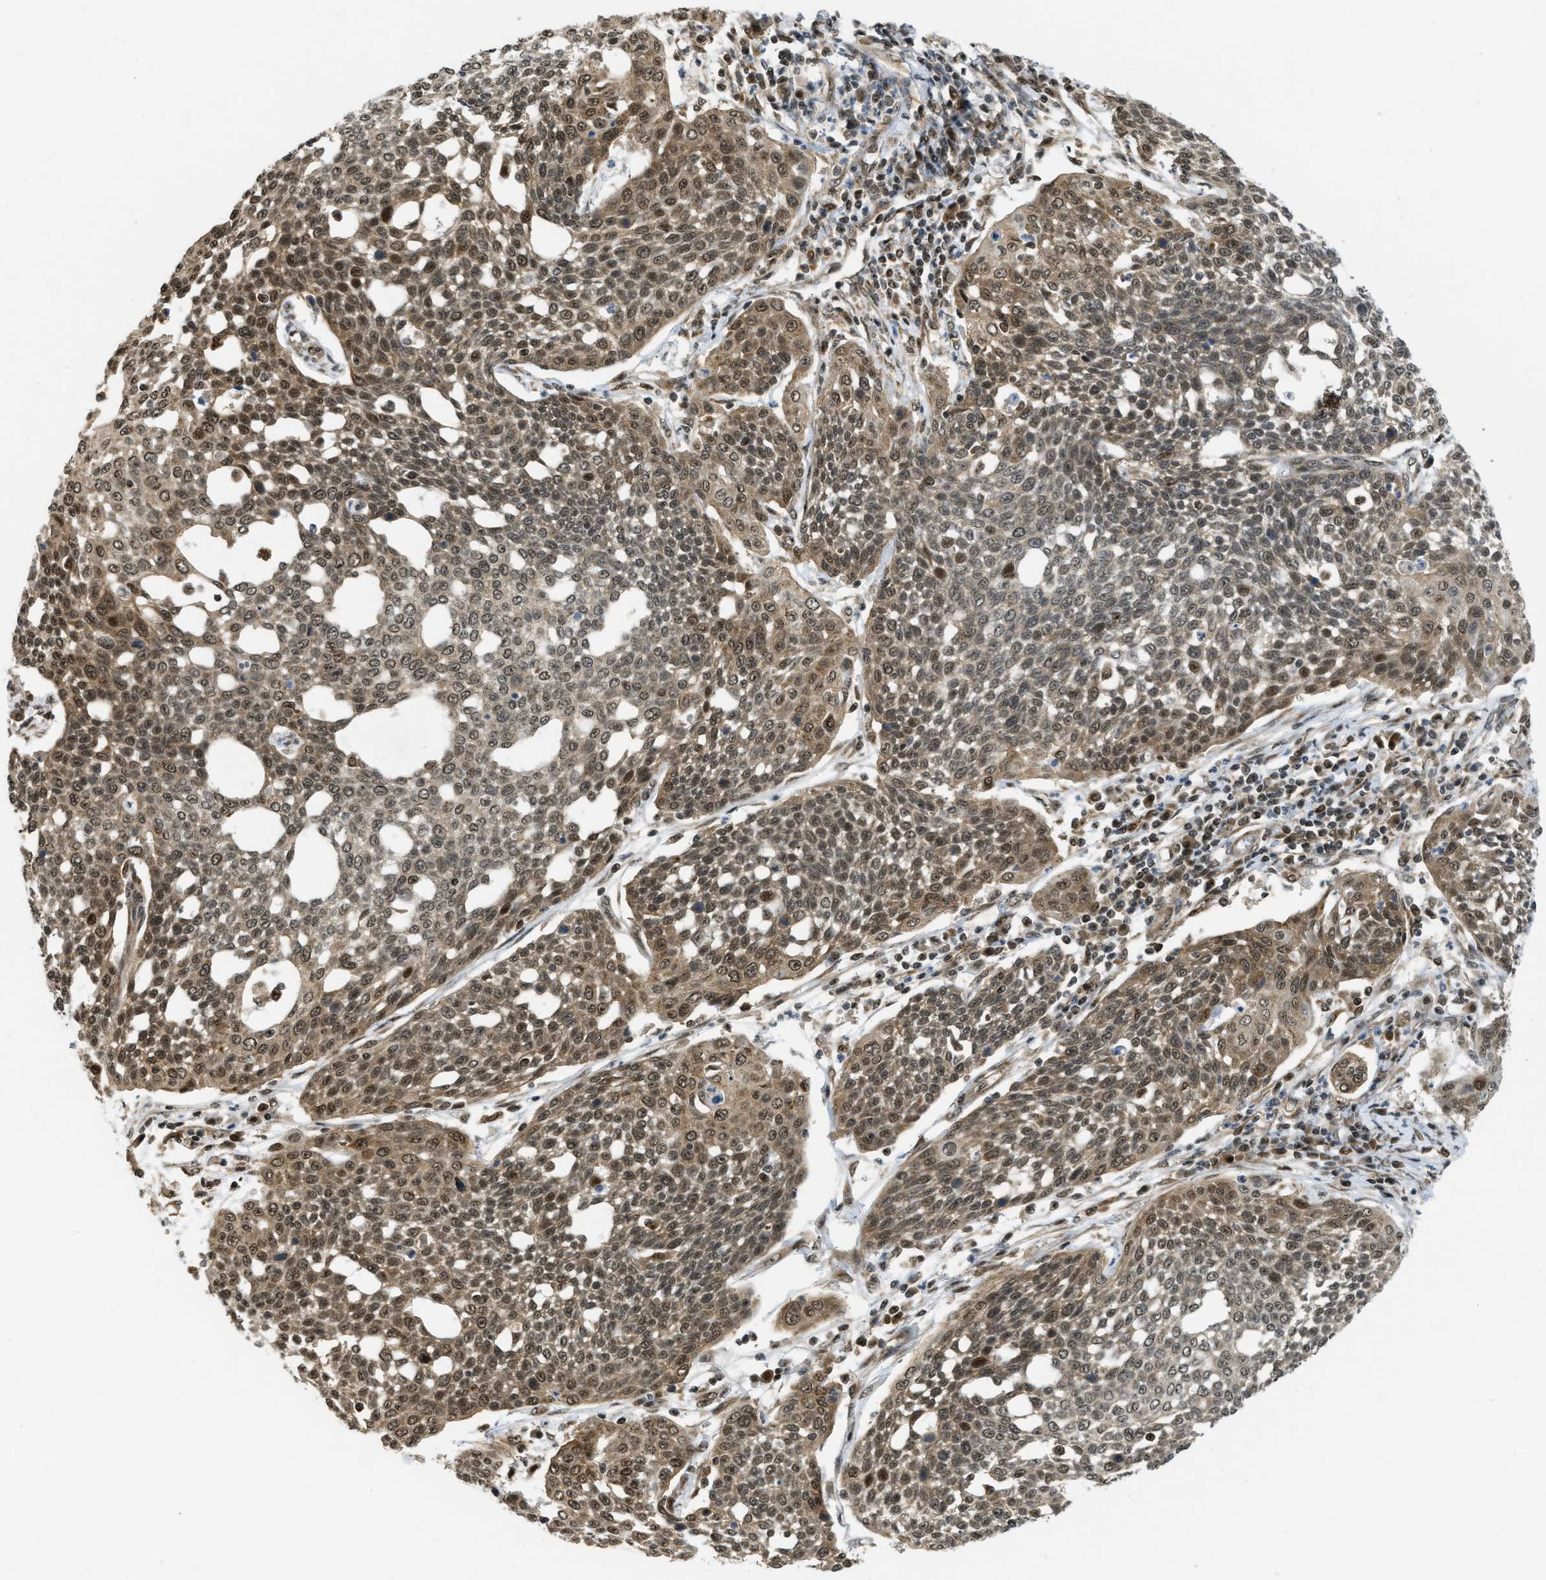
{"staining": {"intensity": "moderate", "quantity": ">75%", "location": "cytoplasmic/membranous,nuclear"}, "tissue": "cervical cancer", "cell_type": "Tumor cells", "image_type": "cancer", "snomed": [{"axis": "morphology", "description": "Squamous cell carcinoma, NOS"}, {"axis": "topography", "description": "Cervix"}], "caption": "DAB immunohistochemical staining of cervical squamous cell carcinoma exhibits moderate cytoplasmic/membranous and nuclear protein positivity in approximately >75% of tumor cells.", "gene": "TACC1", "patient": {"sex": "female", "age": 34}}